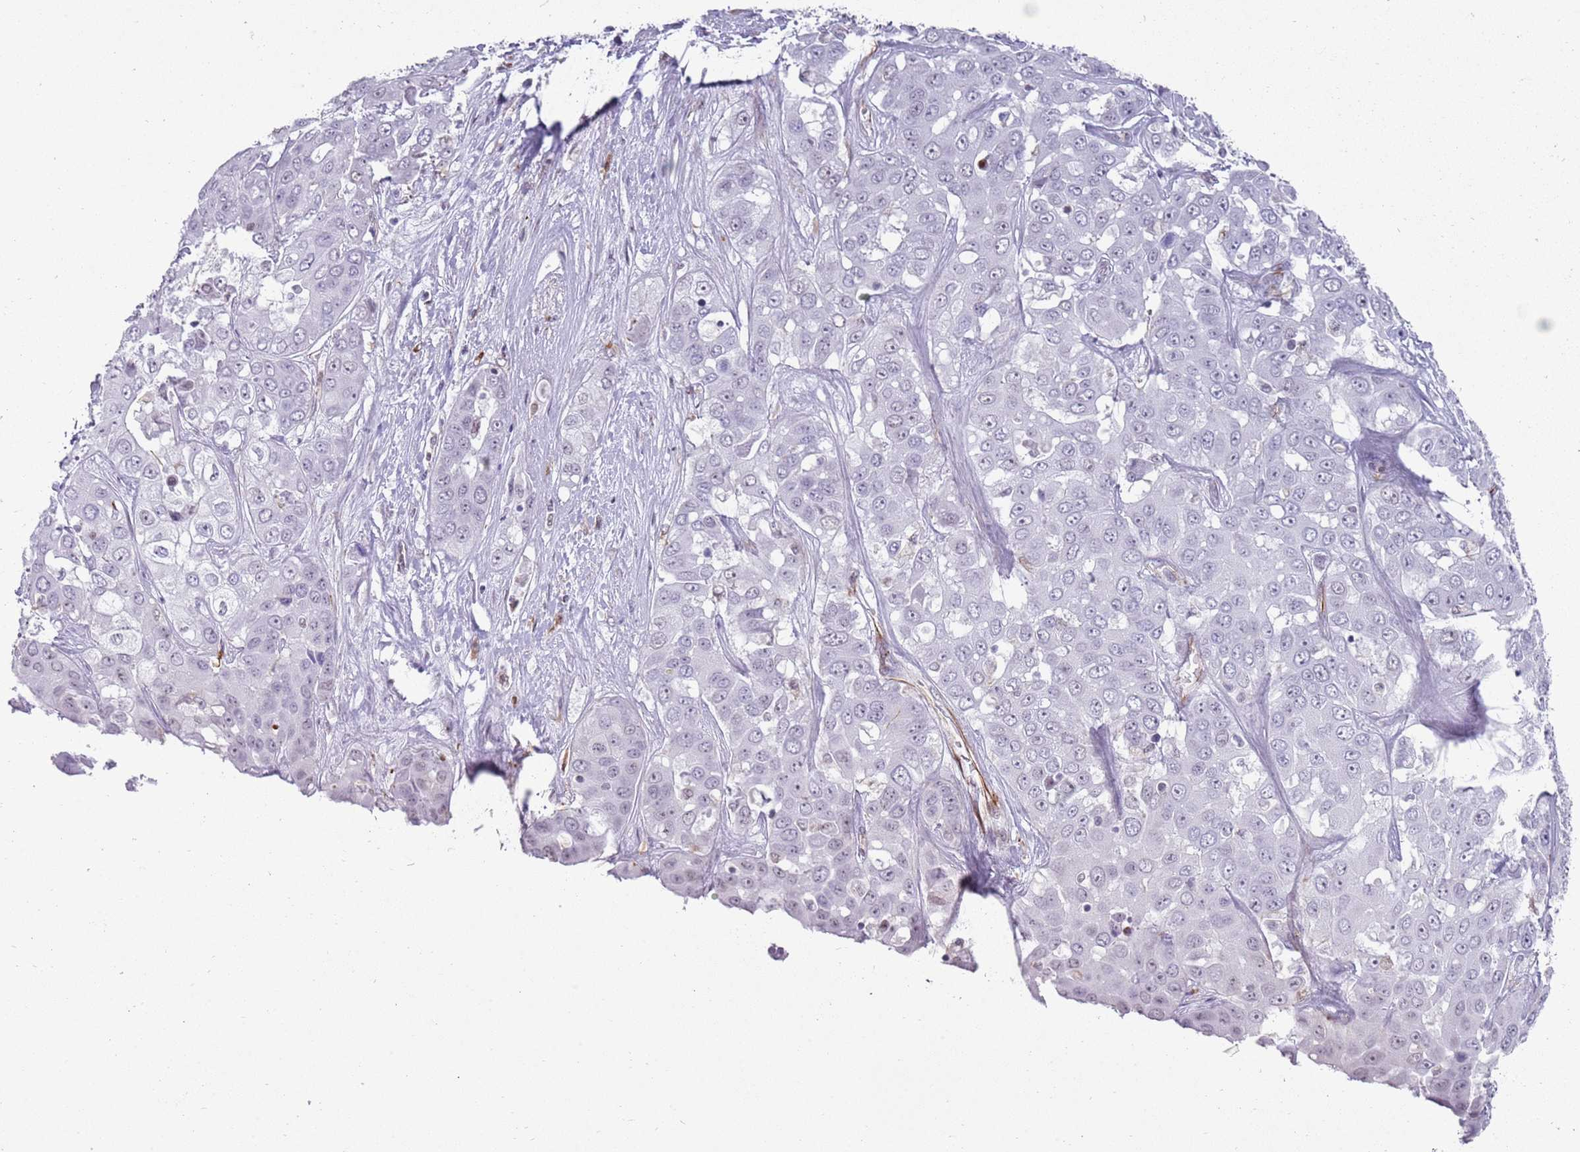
{"staining": {"intensity": "weak", "quantity": "<25%", "location": "nuclear"}, "tissue": "liver cancer", "cell_type": "Tumor cells", "image_type": "cancer", "snomed": [{"axis": "morphology", "description": "Cholangiocarcinoma"}, {"axis": "topography", "description": "Liver"}], "caption": "Tumor cells are negative for protein expression in human liver cancer (cholangiocarcinoma).", "gene": "NBPF3", "patient": {"sex": "female", "age": 52}}